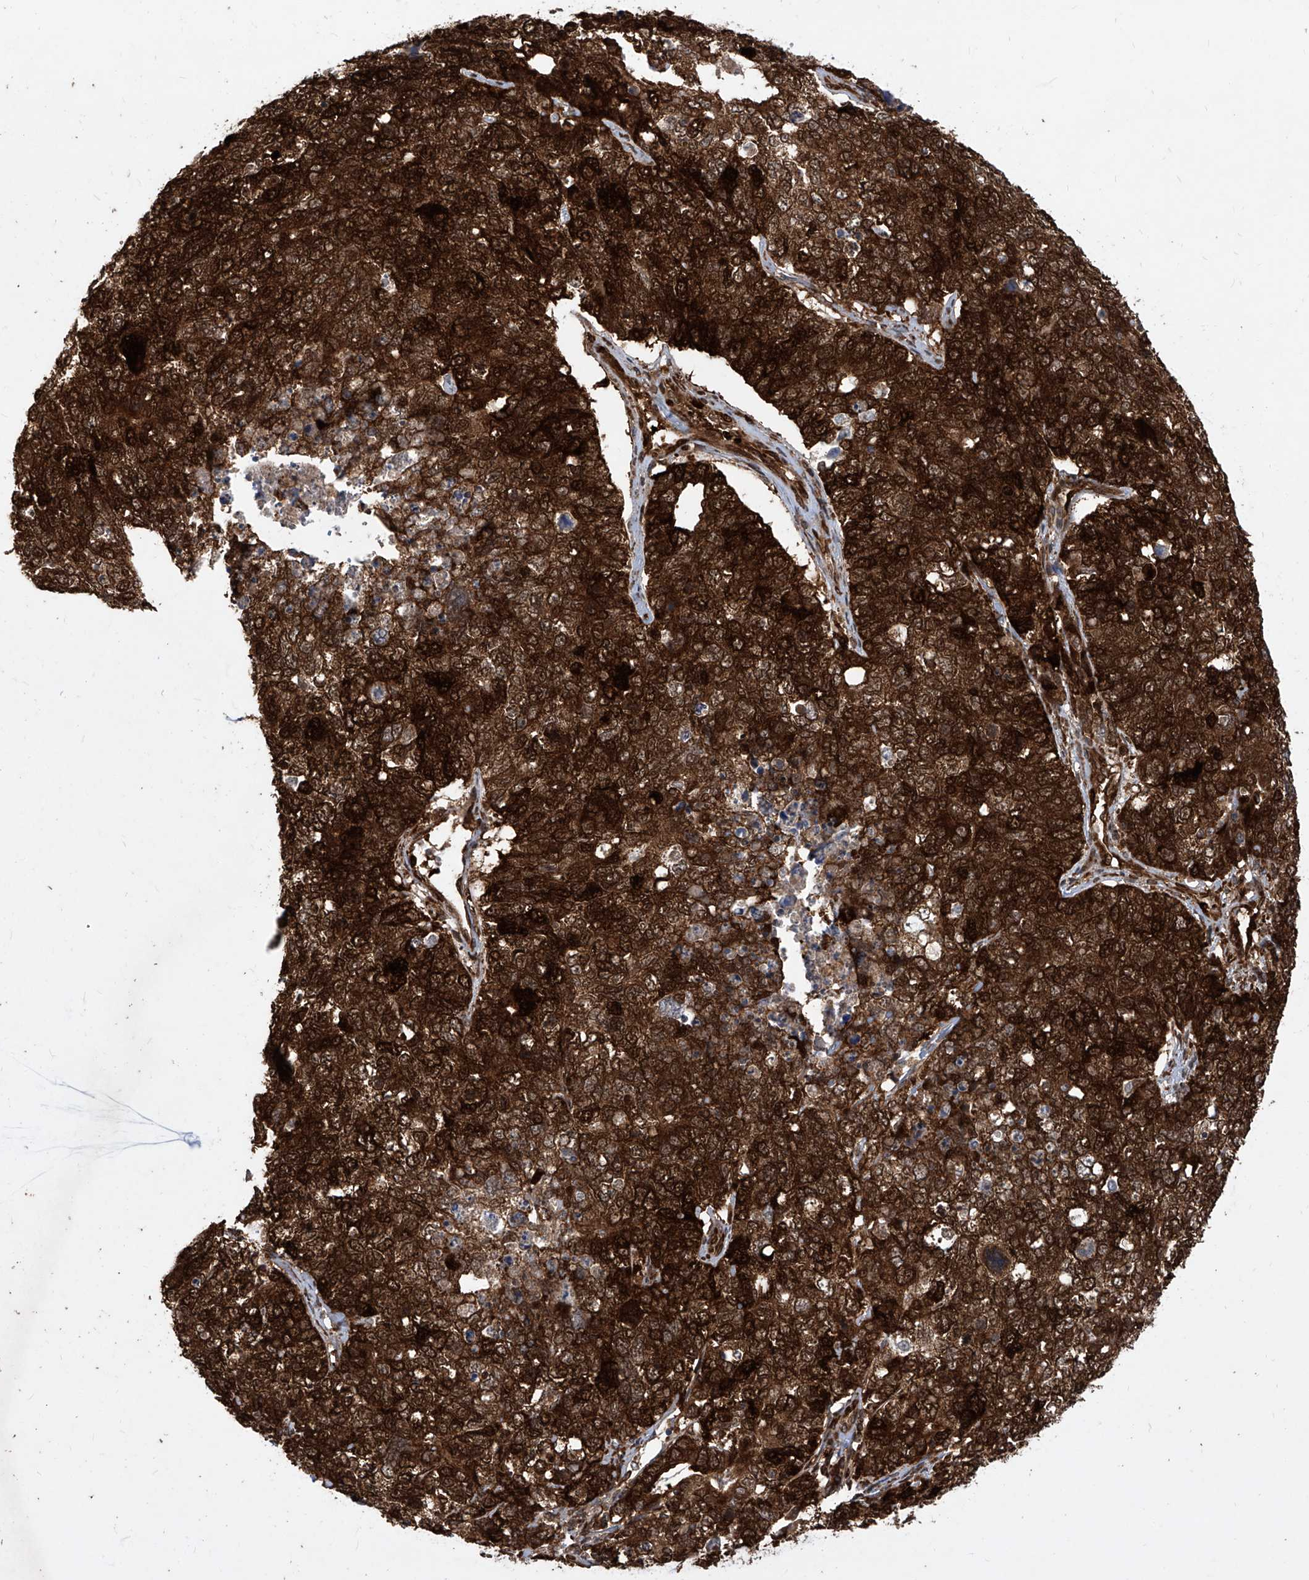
{"staining": {"intensity": "strong", "quantity": ">75%", "location": "cytoplasmic/membranous,nuclear"}, "tissue": "cervical cancer", "cell_type": "Tumor cells", "image_type": "cancer", "snomed": [{"axis": "morphology", "description": "Squamous cell carcinoma, NOS"}, {"axis": "topography", "description": "Cervix"}], "caption": "Tumor cells exhibit strong cytoplasmic/membranous and nuclear positivity in about >75% of cells in cervical cancer (squamous cell carcinoma).", "gene": "MAGED2", "patient": {"sex": "female", "age": 63}}